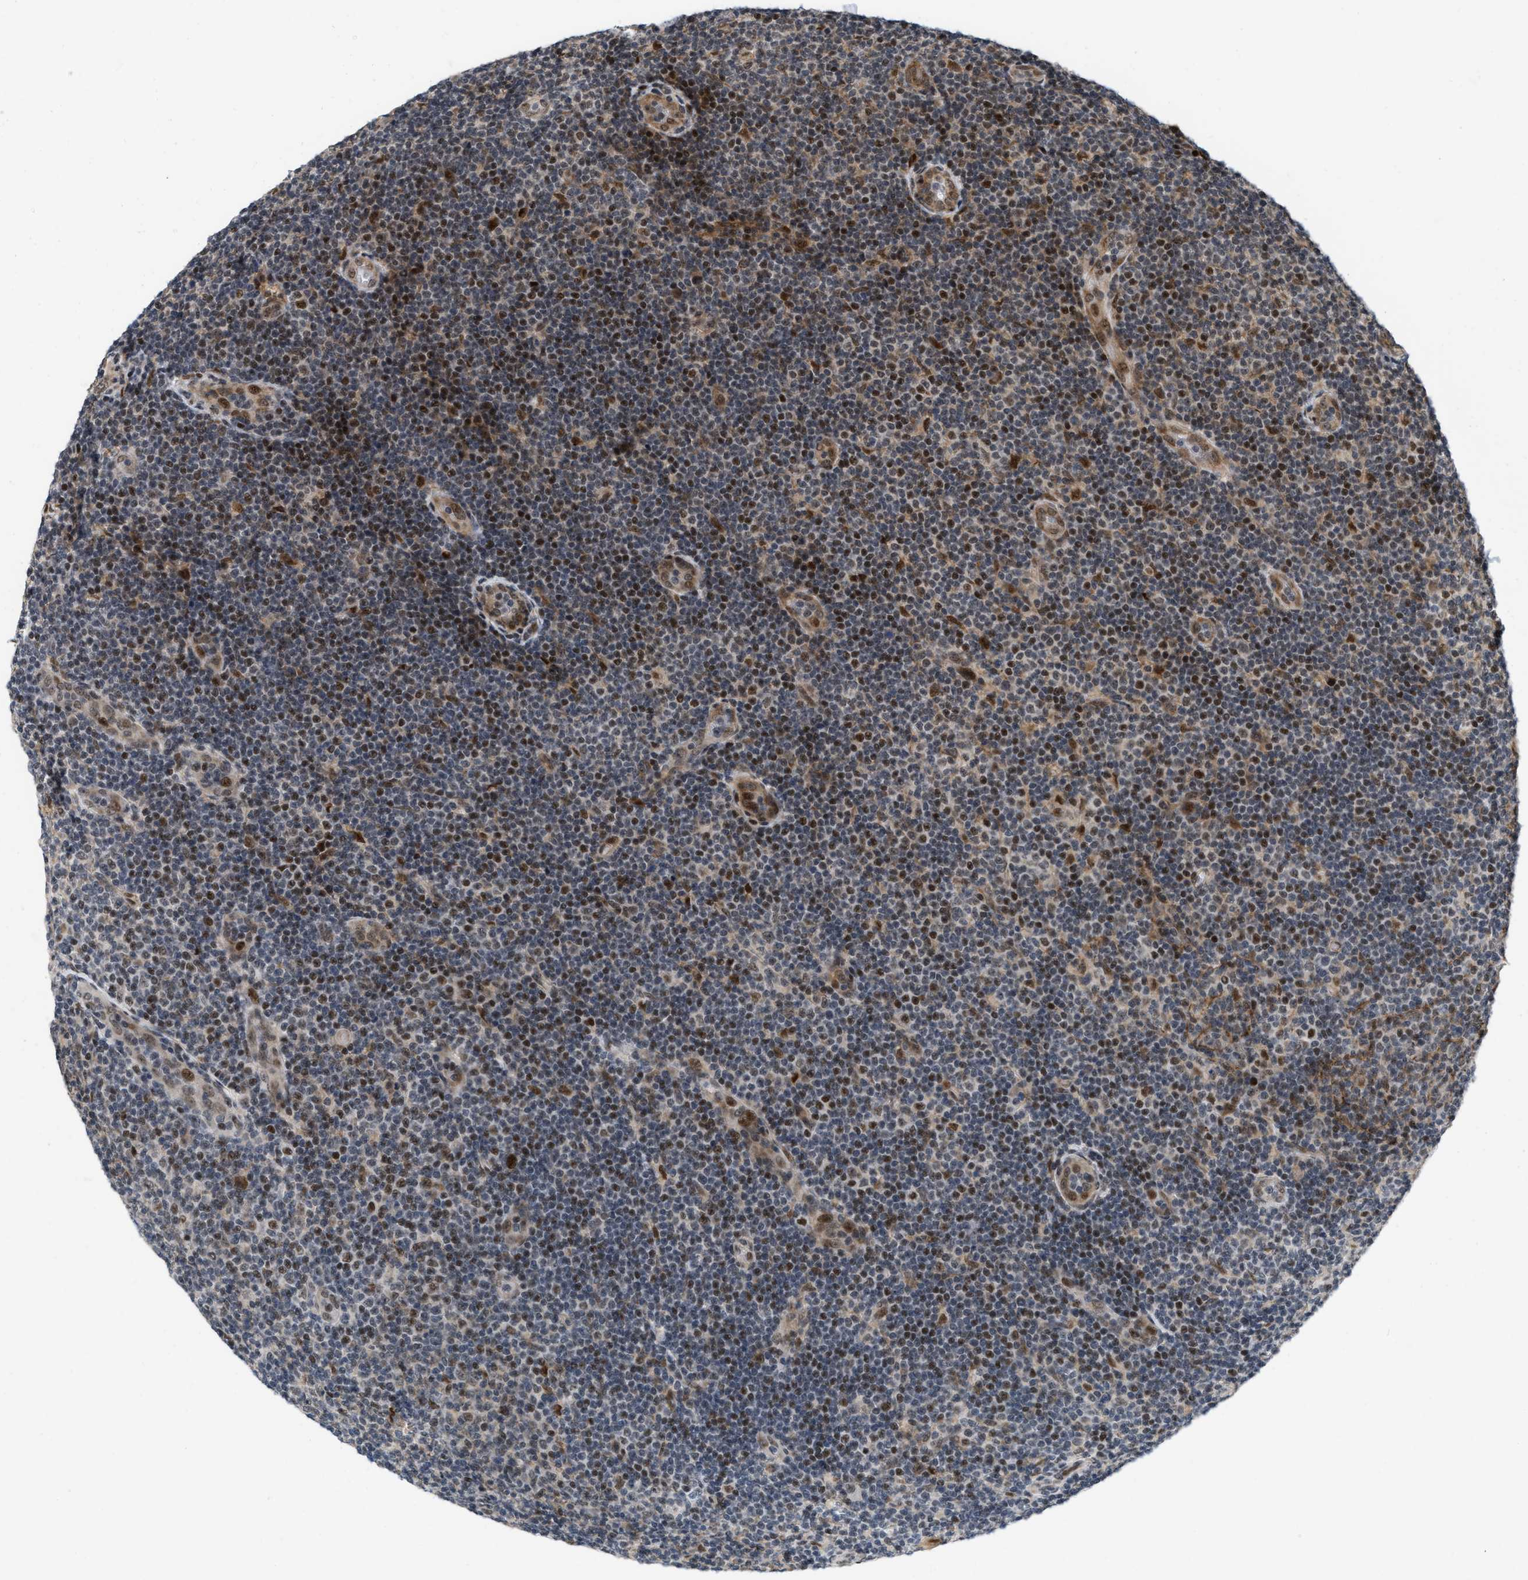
{"staining": {"intensity": "strong", "quantity": ">75%", "location": "nuclear"}, "tissue": "lymphoma", "cell_type": "Tumor cells", "image_type": "cancer", "snomed": [{"axis": "morphology", "description": "Malignant lymphoma, non-Hodgkin's type, Low grade"}, {"axis": "topography", "description": "Lymph node"}], "caption": "A histopathology image of human lymphoma stained for a protein displays strong nuclear brown staining in tumor cells.", "gene": "ANKRD11", "patient": {"sex": "male", "age": 83}}